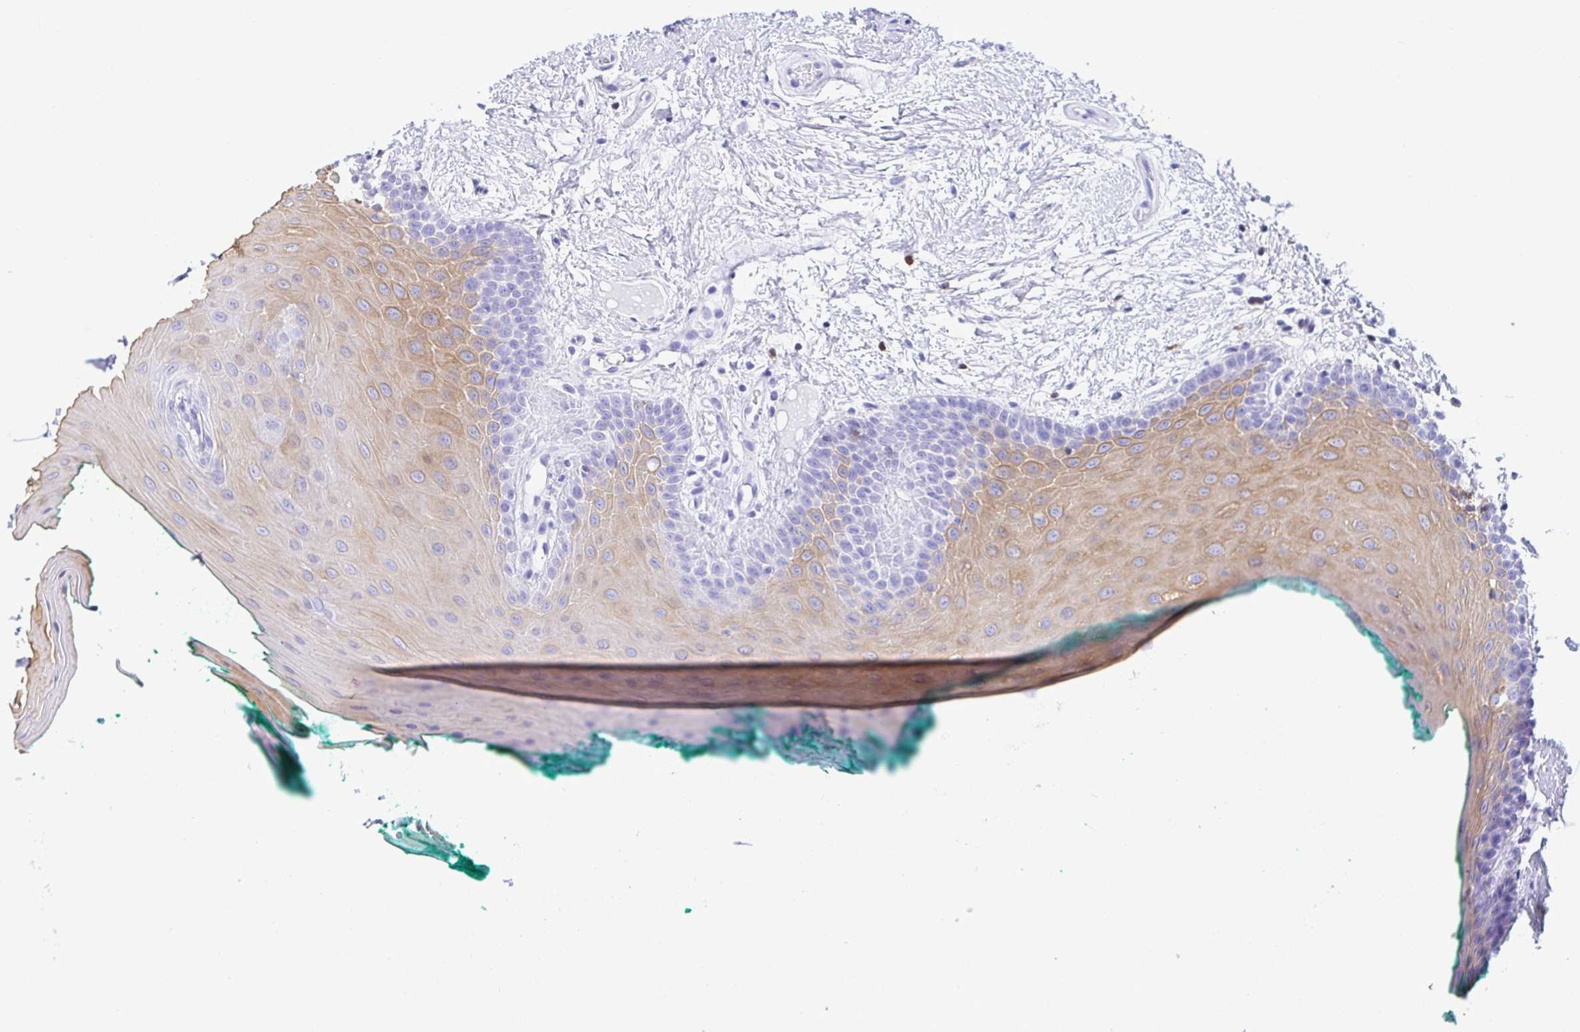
{"staining": {"intensity": "weak", "quantity": "<25%", "location": "cytoplasmic/membranous"}, "tissue": "oral mucosa", "cell_type": "Squamous epithelial cells", "image_type": "normal", "snomed": [{"axis": "morphology", "description": "Normal tissue, NOS"}, {"axis": "topography", "description": "Oral tissue"}], "caption": "Normal oral mucosa was stained to show a protein in brown. There is no significant expression in squamous epithelial cells.", "gene": "CD5", "patient": {"sex": "female", "age": 40}}